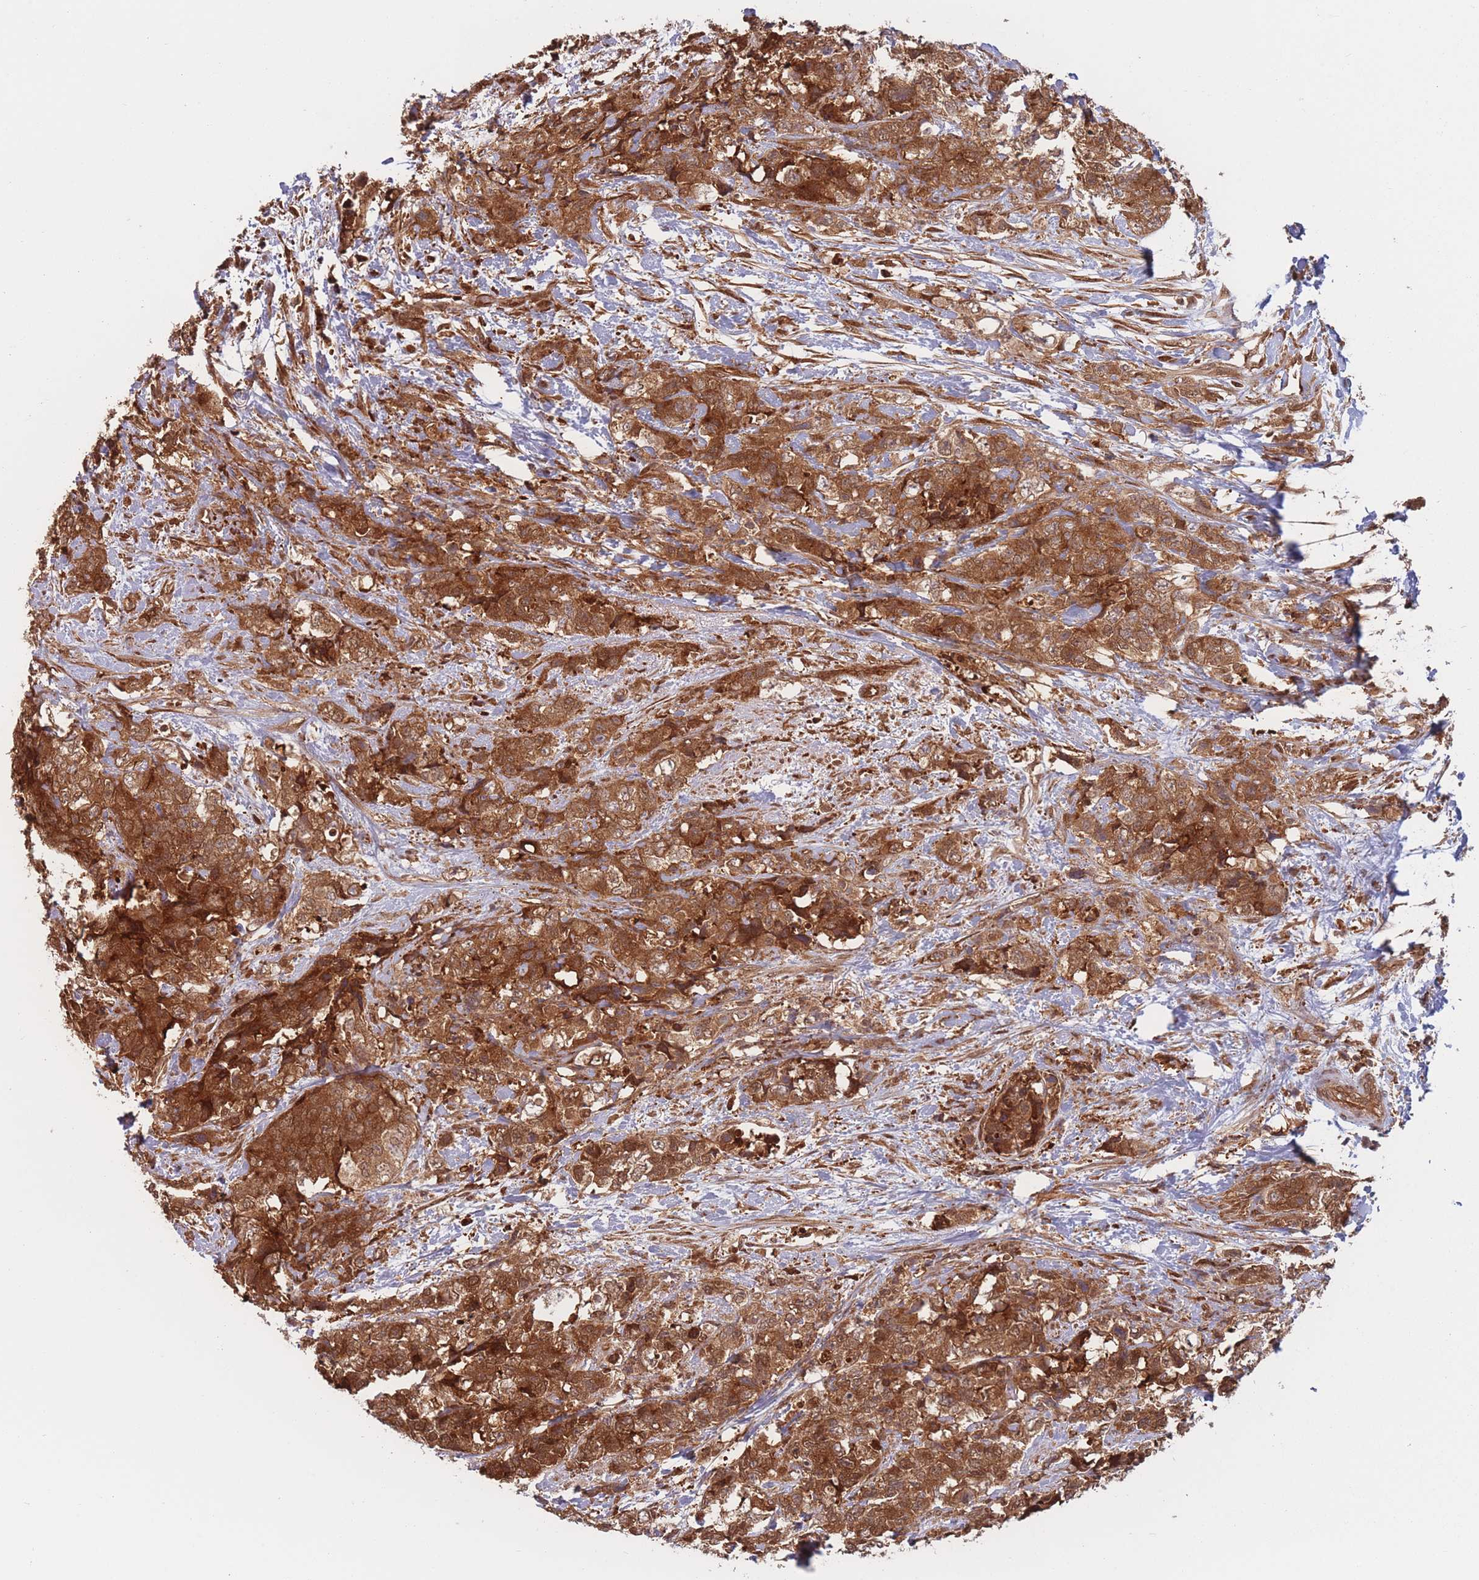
{"staining": {"intensity": "strong", "quantity": ">75%", "location": "cytoplasmic/membranous"}, "tissue": "urothelial cancer", "cell_type": "Tumor cells", "image_type": "cancer", "snomed": [{"axis": "morphology", "description": "Urothelial carcinoma, High grade"}, {"axis": "topography", "description": "Urinary bladder"}], "caption": "IHC photomicrograph of urothelial cancer stained for a protein (brown), which displays high levels of strong cytoplasmic/membranous expression in about >75% of tumor cells.", "gene": "PODXL2", "patient": {"sex": "female", "age": 78}}